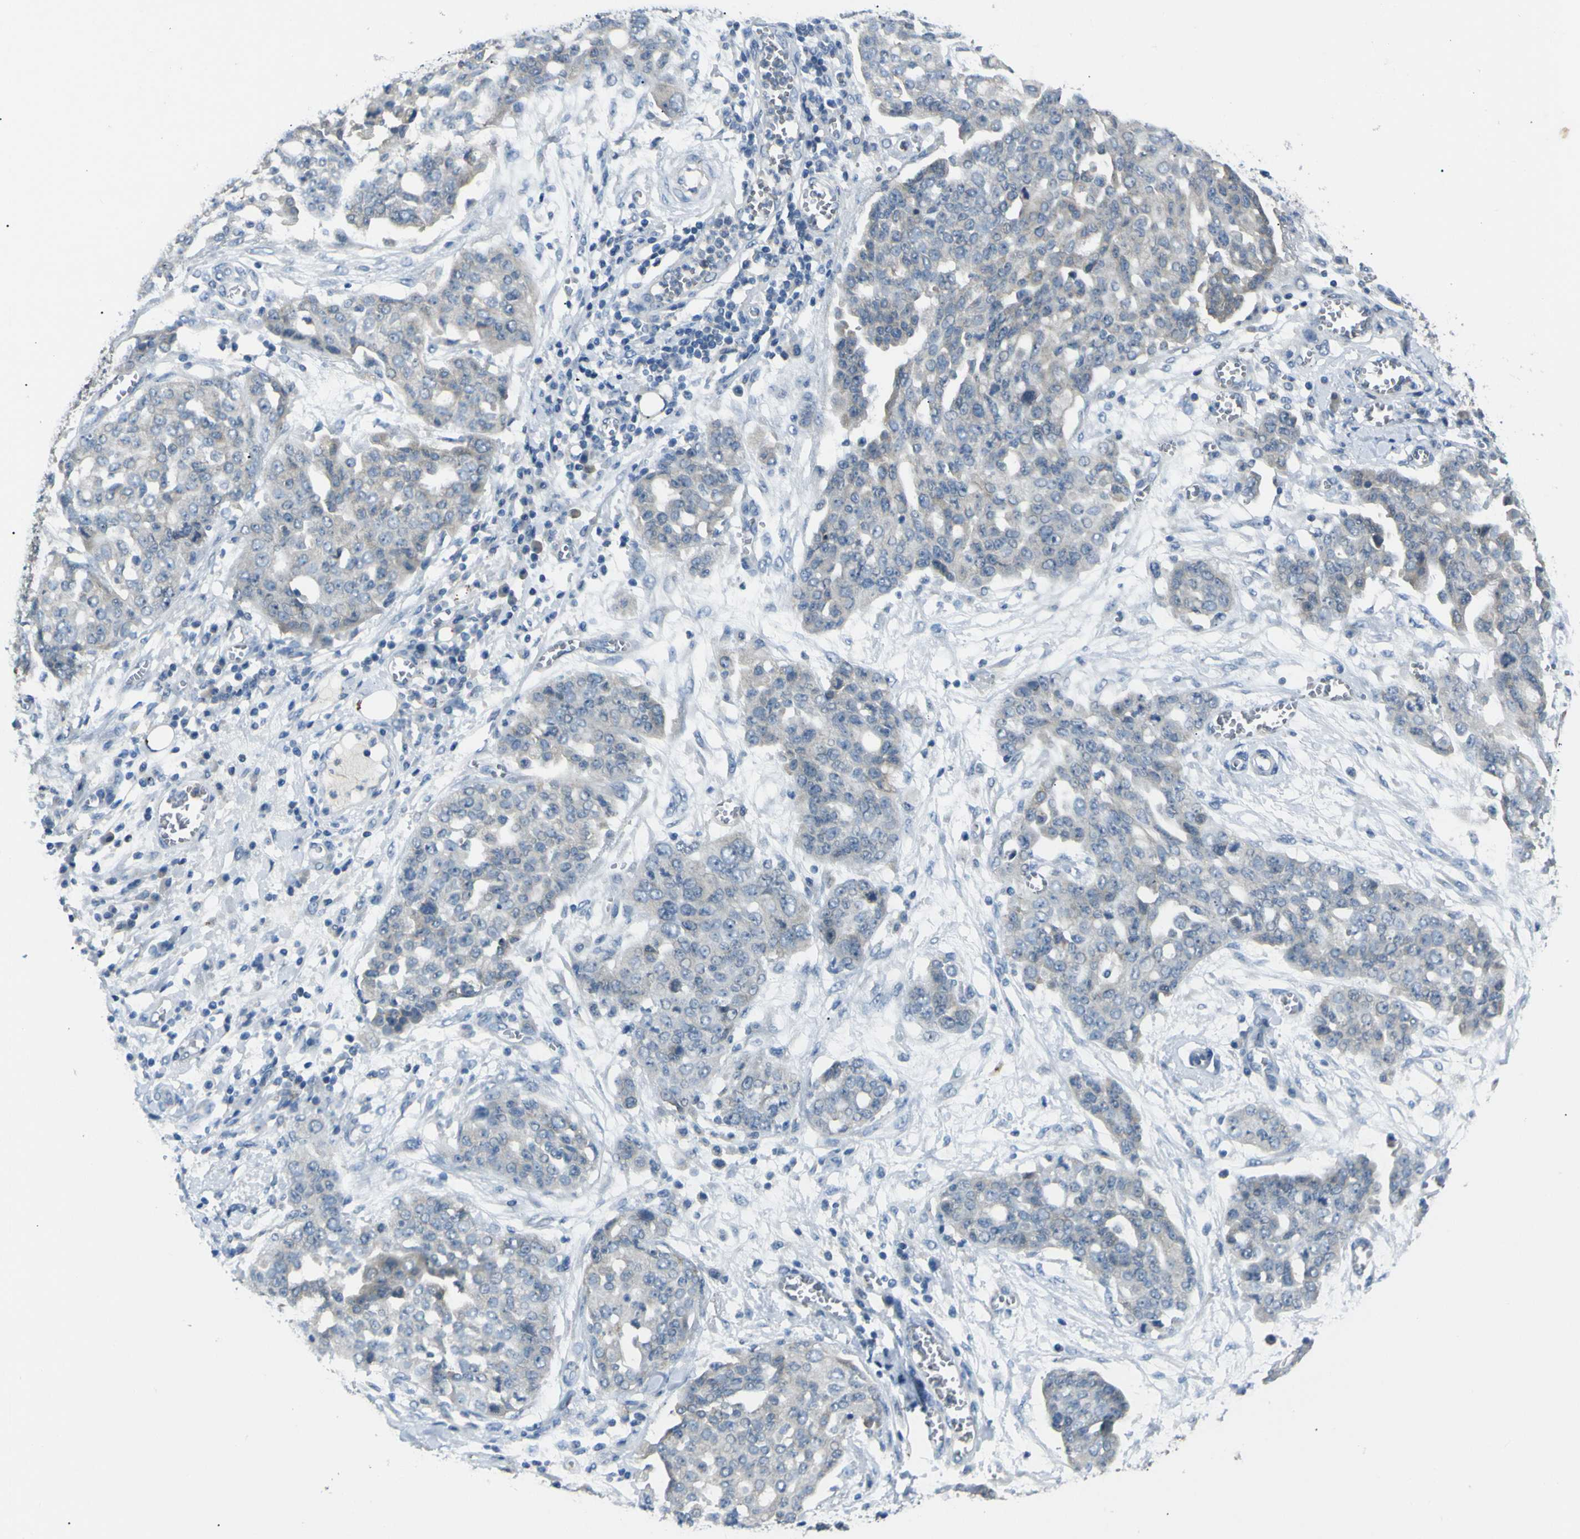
{"staining": {"intensity": "weak", "quantity": "<25%", "location": "cytoplasmic/membranous"}, "tissue": "ovarian cancer", "cell_type": "Tumor cells", "image_type": "cancer", "snomed": [{"axis": "morphology", "description": "Cystadenocarcinoma, serous, NOS"}, {"axis": "topography", "description": "Soft tissue"}, {"axis": "topography", "description": "Ovary"}], "caption": "Tumor cells are negative for brown protein staining in serous cystadenocarcinoma (ovarian).", "gene": "C6orf89", "patient": {"sex": "female", "age": 57}}